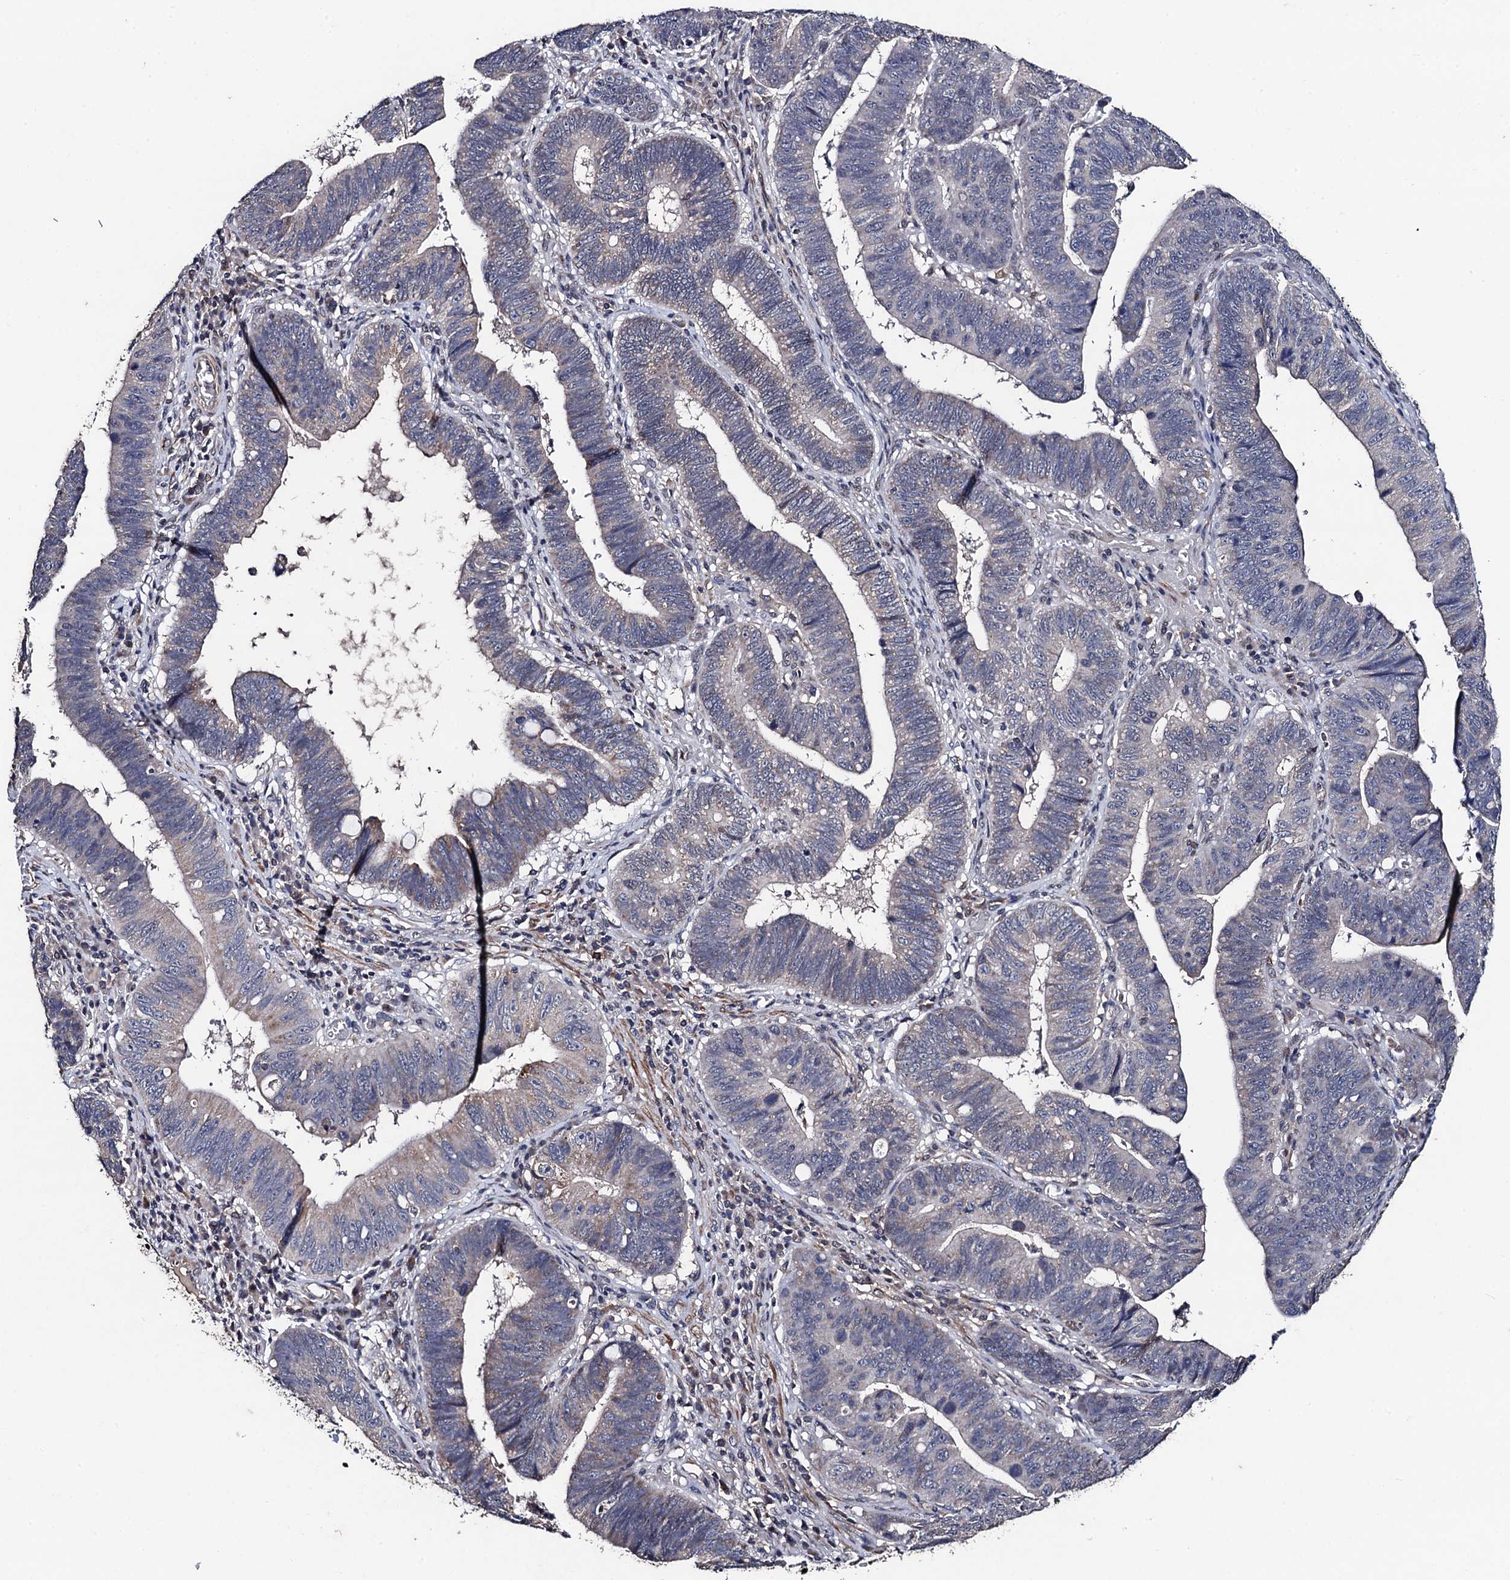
{"staining": {"intensity": "weak", "quantity": "25%-75%", "location": "cytoplasmic/membranous"}, "tissue": "stomach cancer", "cell_type": "Tumor cells", "image_type": "cancer", "snomed": [{"axis": "morphology", "description": "Adenocarcinoma, NOS"}, {"axis": "topography", "description": "Stomach"}], "caption": "Protein staining demonstrates weak cytoplasmic/membranous expression in approximately 25%-75% of tumor cells in stomach cancer (adenocarcinoma). Using DAB (3,3'-diaminobenzidine) (brown) and hematoxylin (blue) stains, captured at high magnification using brightfield microscopy.", "gene": "PPTC7", "patient": {"sex": "male", "age": 59}}